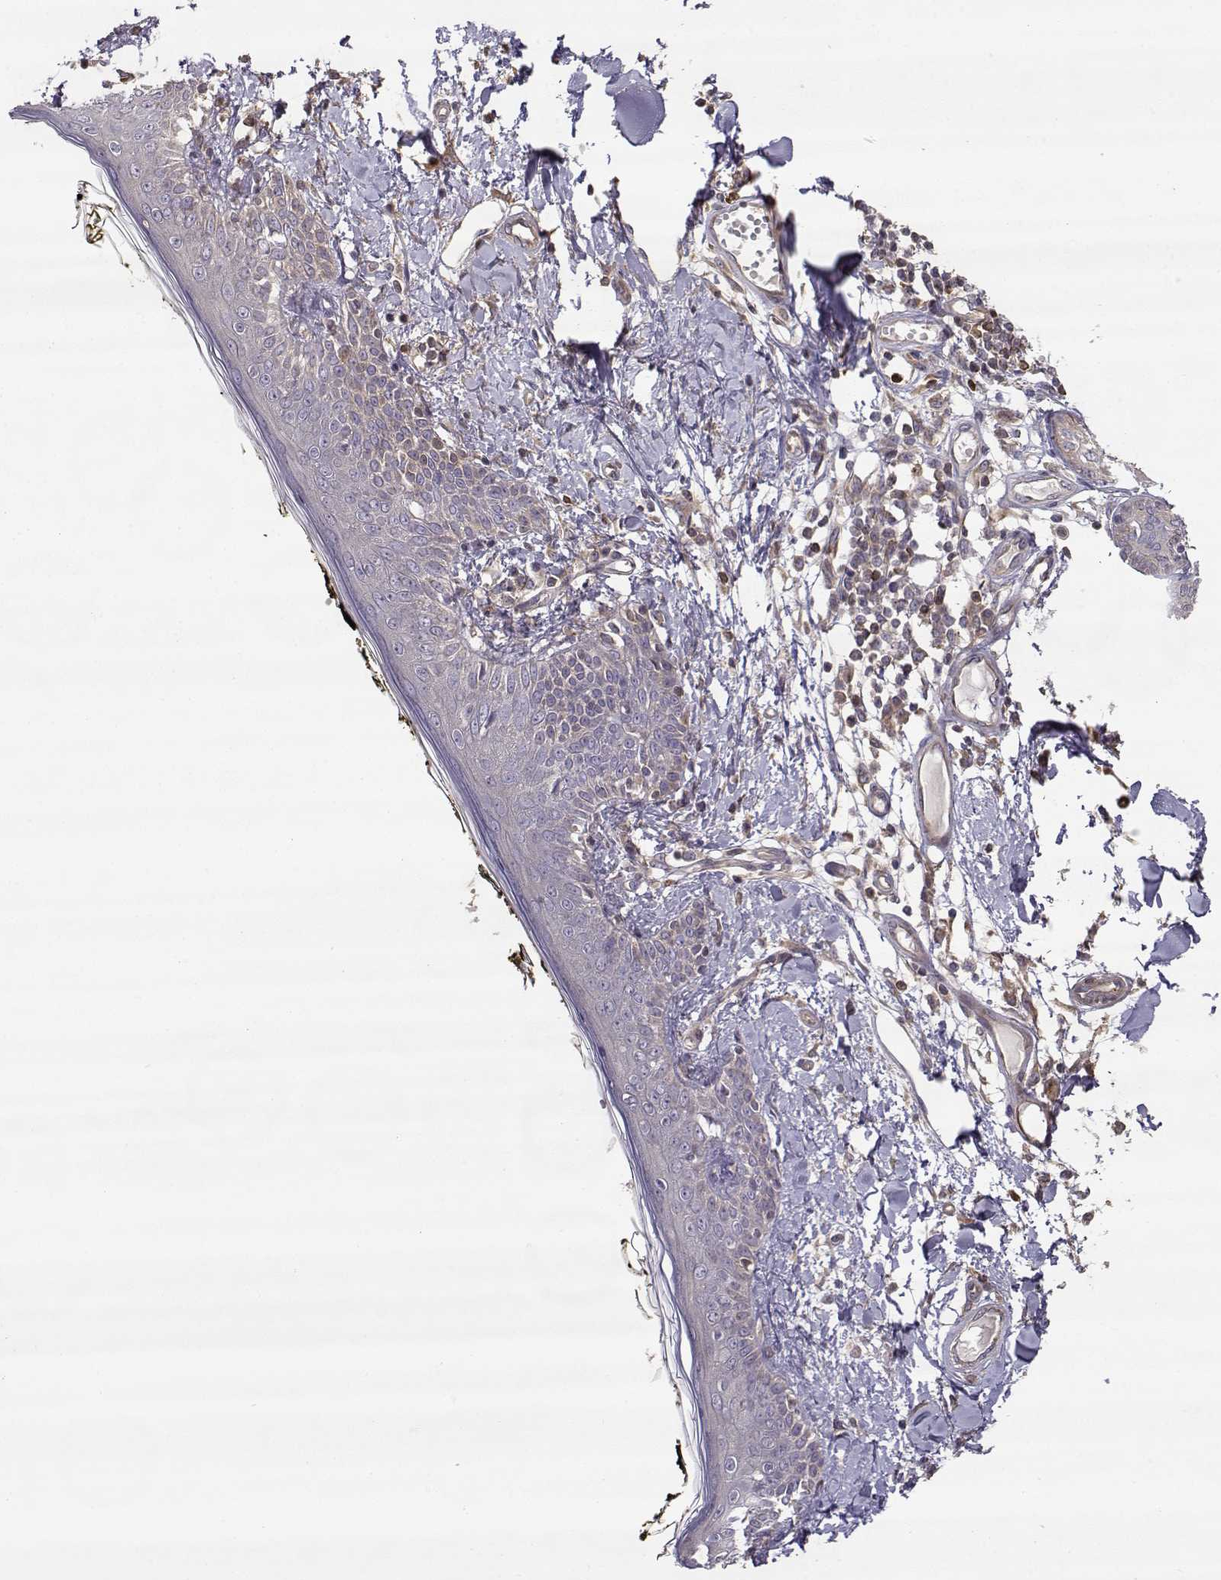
{"staining": {"intensity": "negative", "quantity": "none", "location": "none"}, "tissue": "skin", "cell_type": "Fibroblasts", "image_type": "normal", "snomed": [{"axis": "morphology", "description": "Normal tissue, NOS"}, {"axis": "topography", "description": "Skin"}], "caption": "A micrograph of human skin is negative for staining in fibroblasts.", "gene": "CRIM1", "patient": {"sex": "male", "age": 76}}